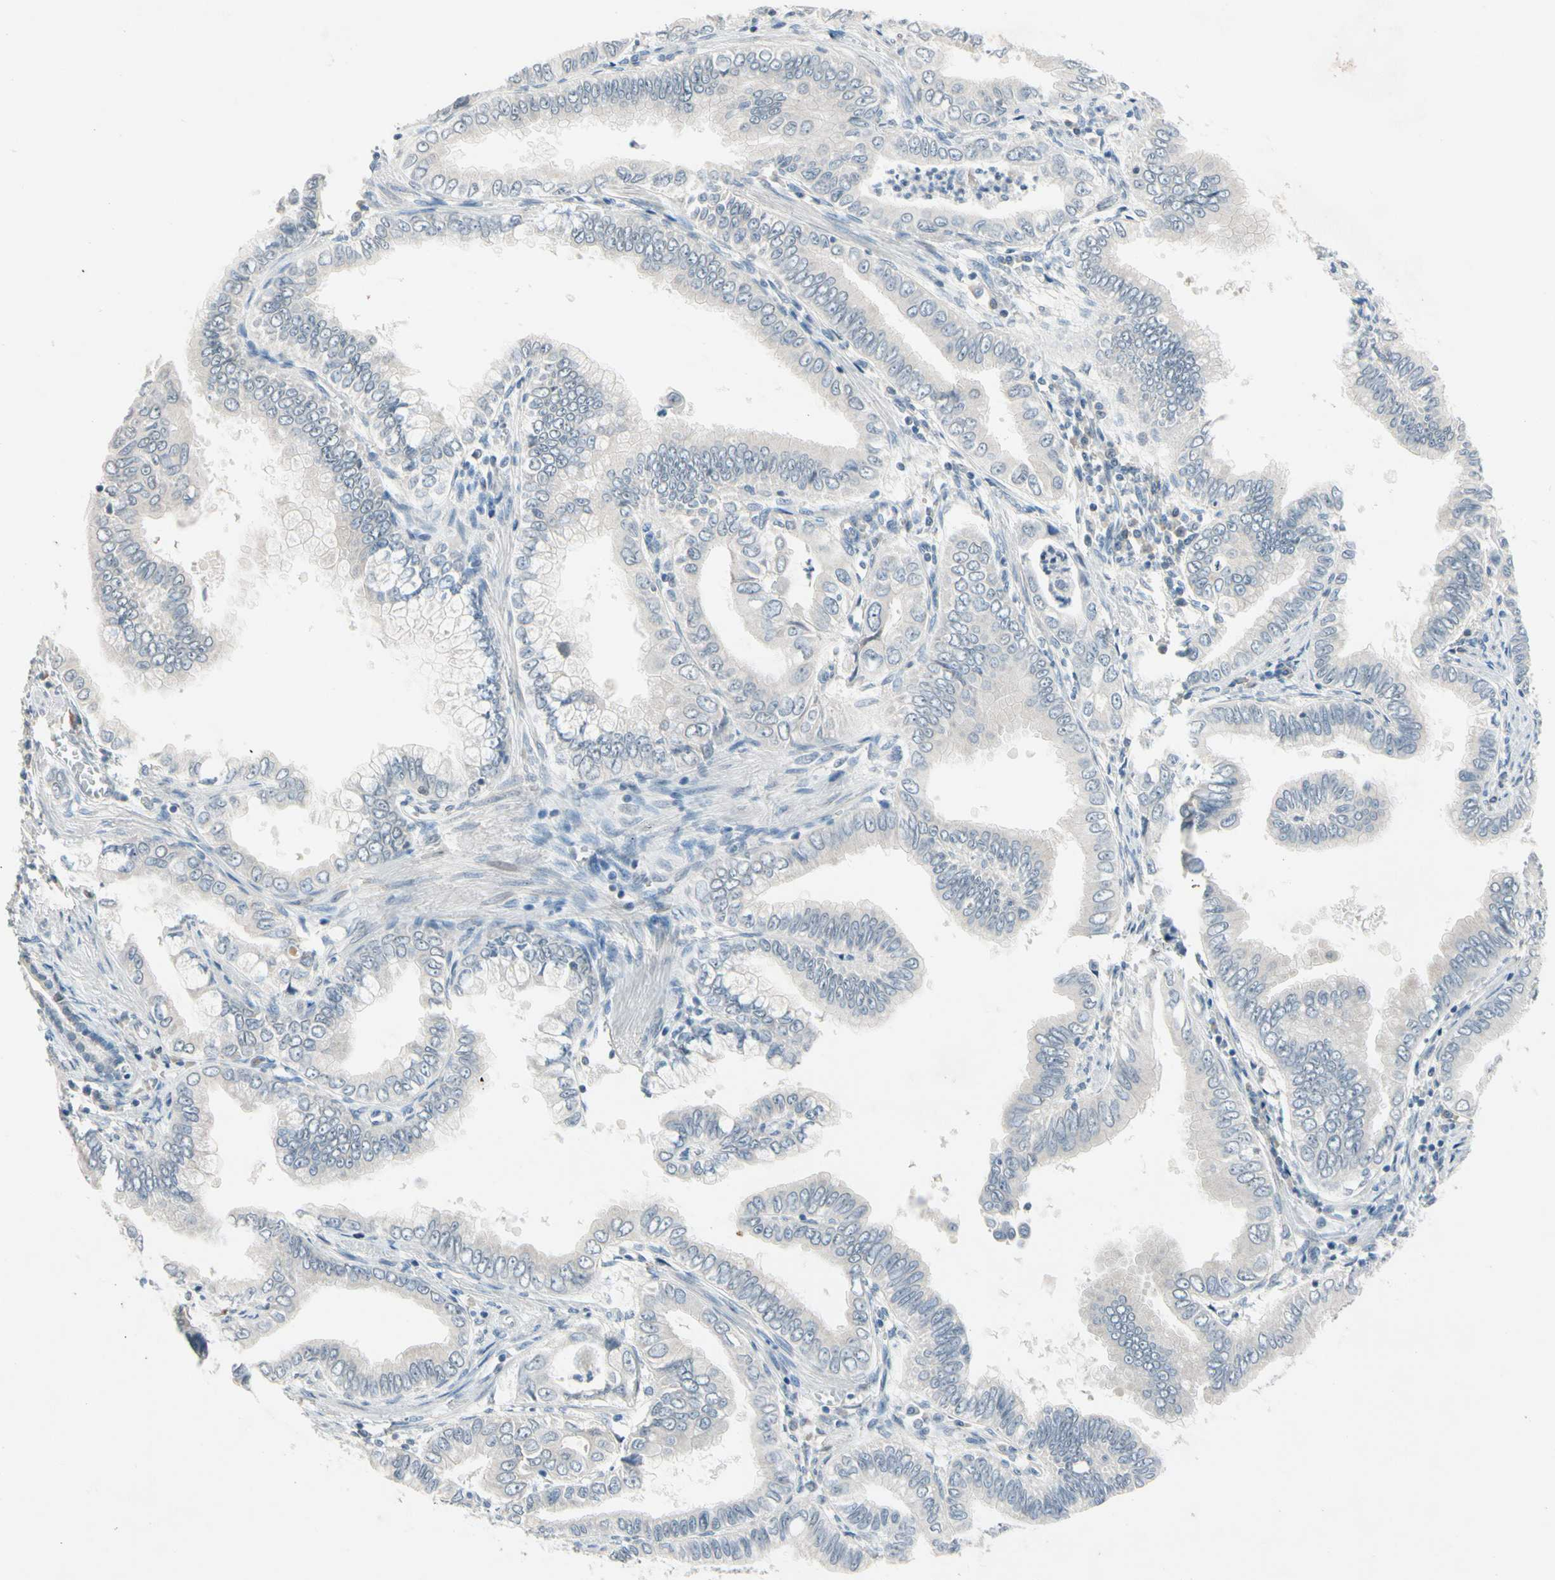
{"staining": {"intensity": "weak", "quantity": "<25%", "location": "cytoplasmic/membranous"}, "tissue": "pancreatic cancer", "cell_type": "Tumor cells", "image_type": "cancer", "snomed": [{"axis": "morphology", "description": "Normal tissue, NOS"}, {"axis": "topography", "description": "Lymph node"}], "caption": "There is no significant staining in tumor cells of pancreatic cancer.", "gene": "PIP5K1B", "patient": {"sex": "male", "age": 50}}